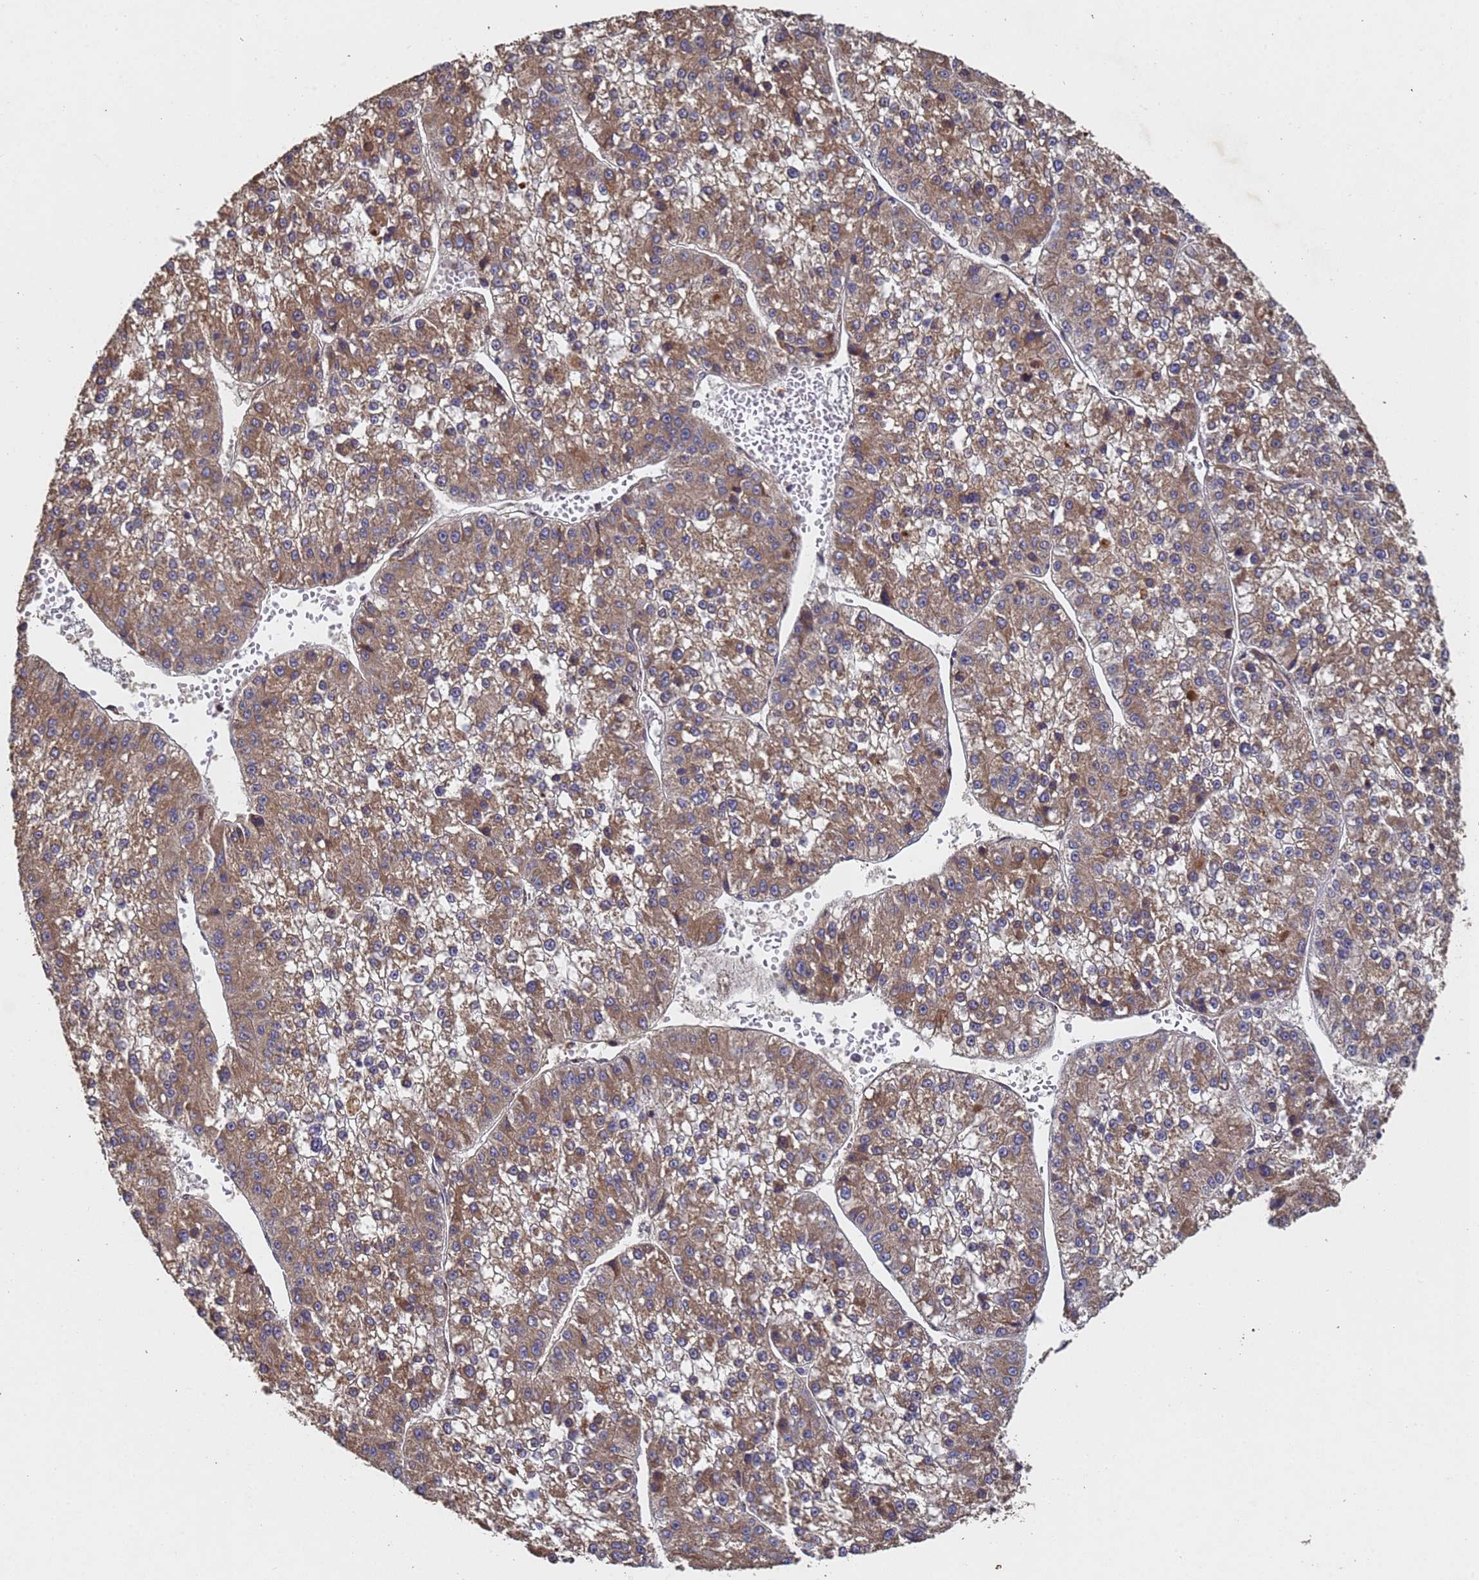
{"staining": {"intensity": "moderate", "quantity": ">75%", "location": "cytoplasmic/membranous"}, "tissue": "liver cancer", "cell_type": "Tumor cells", "image_type": "cancer", "snomed": [{"axis": "morphology", "description": "Carcinoma, Hepatocellular, NOS"}, {"axis": "topography", "description": "Liver"}], "caption": "This photomicrograph reveals immunohistochemistry staining of liver hepatocellular carcinoma, with medium moderate cytoplasmic/membranous staining in about >75% of tumor cells.", "gene": "SECISBP2", "patient": {"sex": "female", "age": 73}}